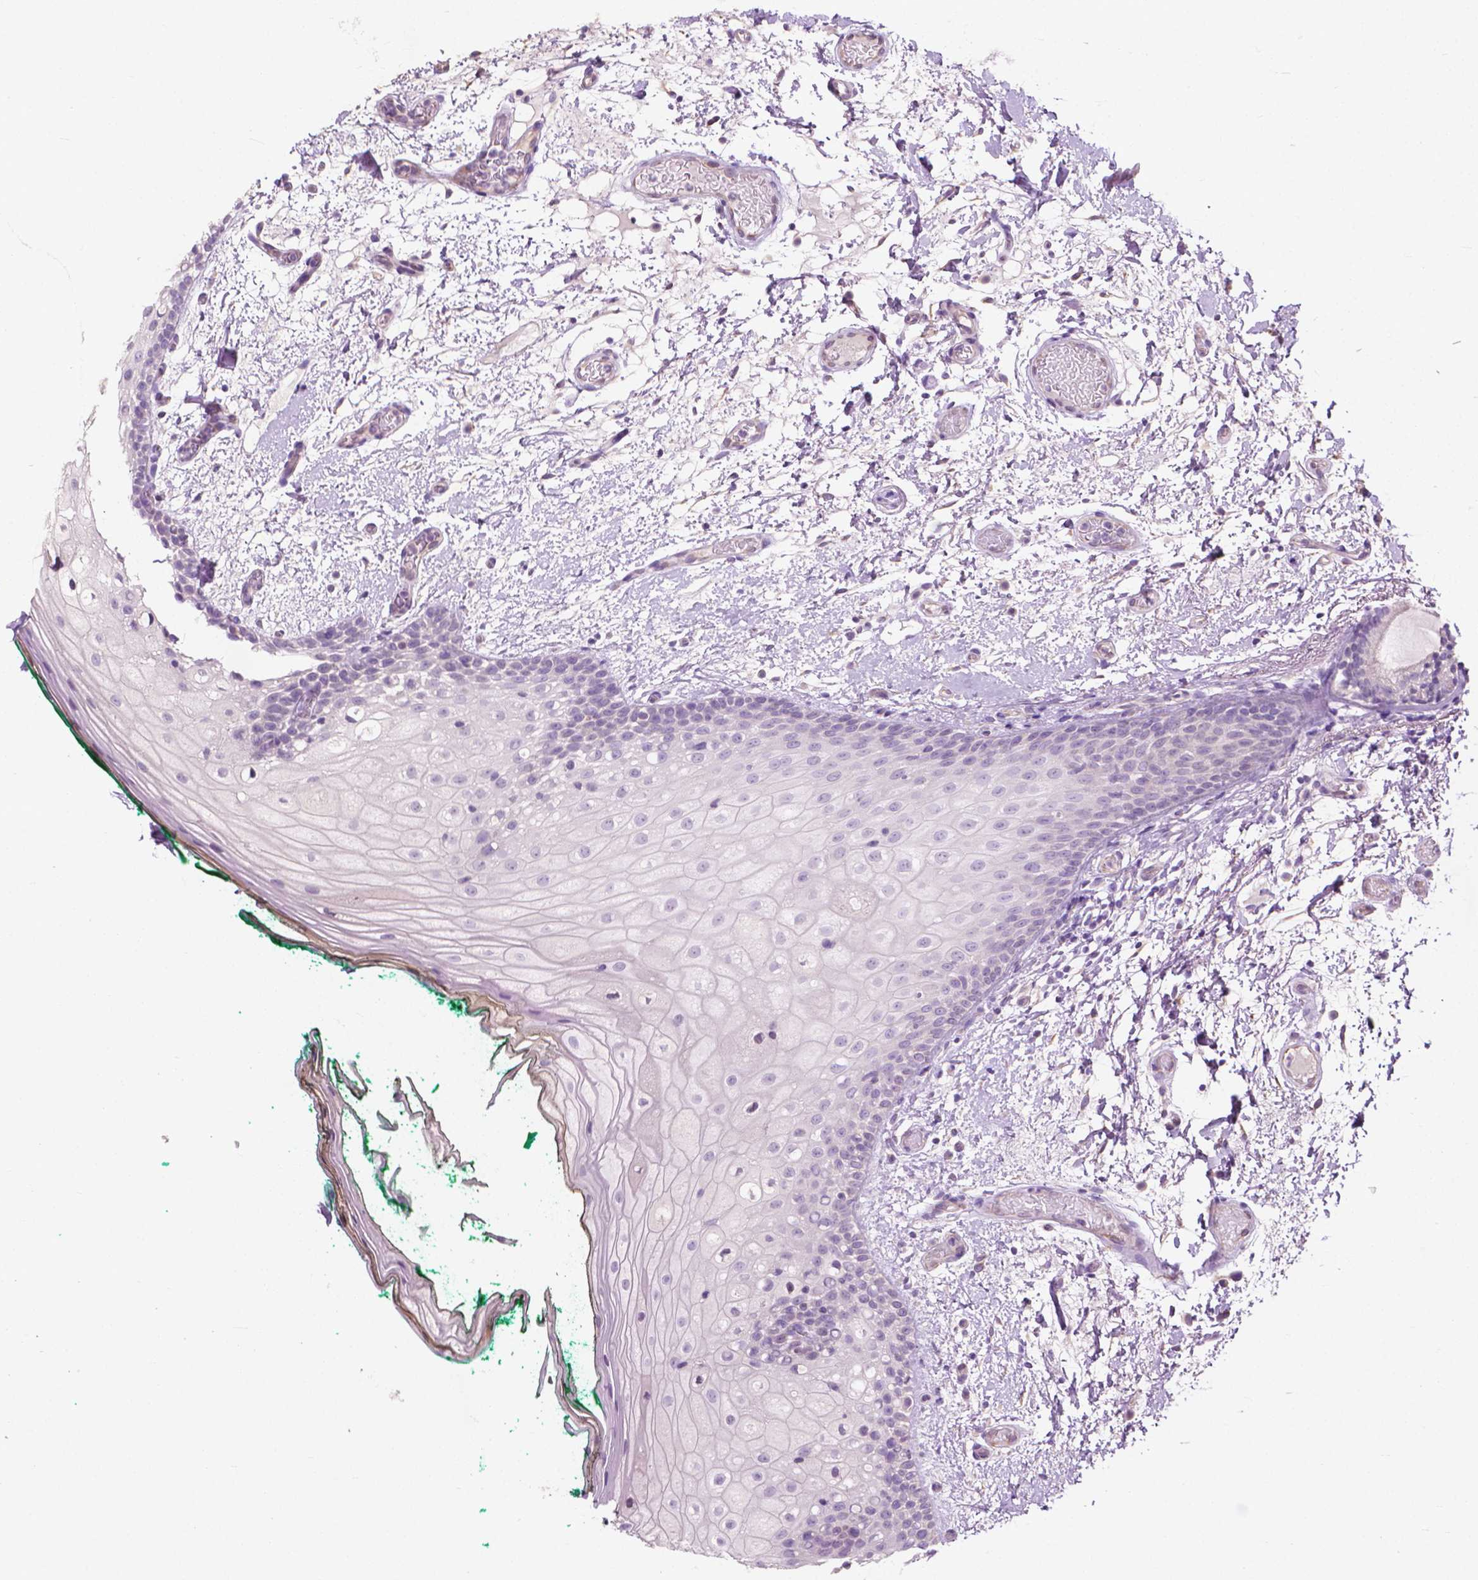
{"staining": {"intensity": "negative", "quantity": "none", "location": "none"}, "tissue": "oral mucosa", "cell_type": "Squamous epithelial cells", "image_type": "normal", "snomed": [{"axis": "morphology", "description": "Normal tissue, NOS"}, {"axis": "topography", "description": "Oral tissue"}], "caption": "Immunohistochemistry photomicrograph of unremarkable oral mucosa: human oral mucosa stained with DAB (3,3'-diaminobenzidine) shows no significant protein positivity in squamous epithelial cells. (DAB (3,3'-diaminobenzidine) IHC visualized using brightfield microscopy, high magnification).", "gene": "KRT73", "patient": {"sex": "female", "age": 83}}